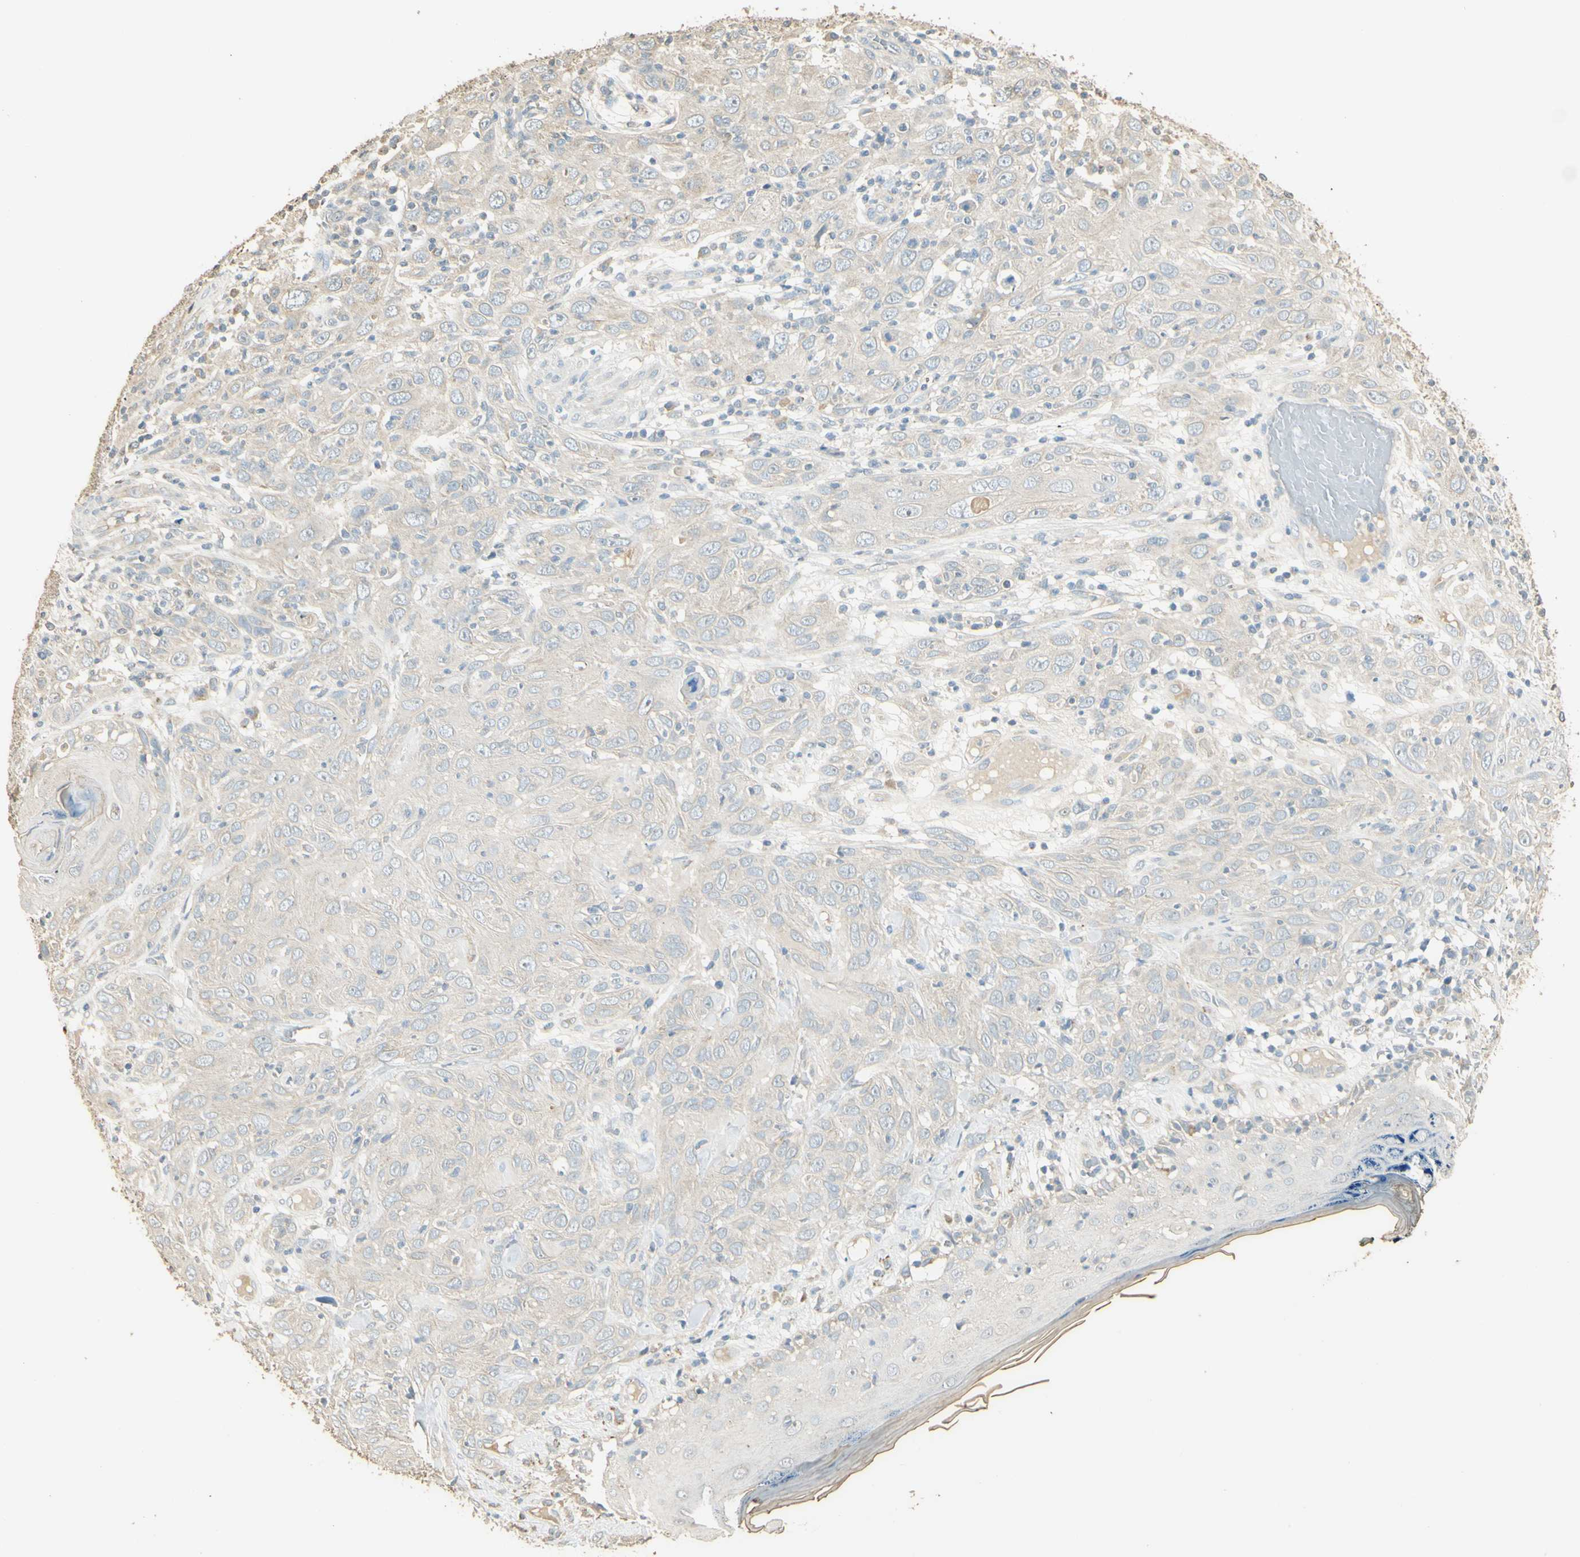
{"staining": {"intensity": "negative", "quantity": "none", "location": "none"}, "tissue": "skin cancer", "cell_type": "Tumor cells", "image_type": "cancer", "snomed": [{"axis": "morphology", "description": "Squamous cell carcinoma, NOS"}, {"axis": "topography", "description": "Skin"}], "caption": "Skin squamous cell carcinoma was stained to show a protein in brown. There is no significant staining in tumor cells.", "gene": "UXS1", "patient": {"sex": "female", "age": 88}}